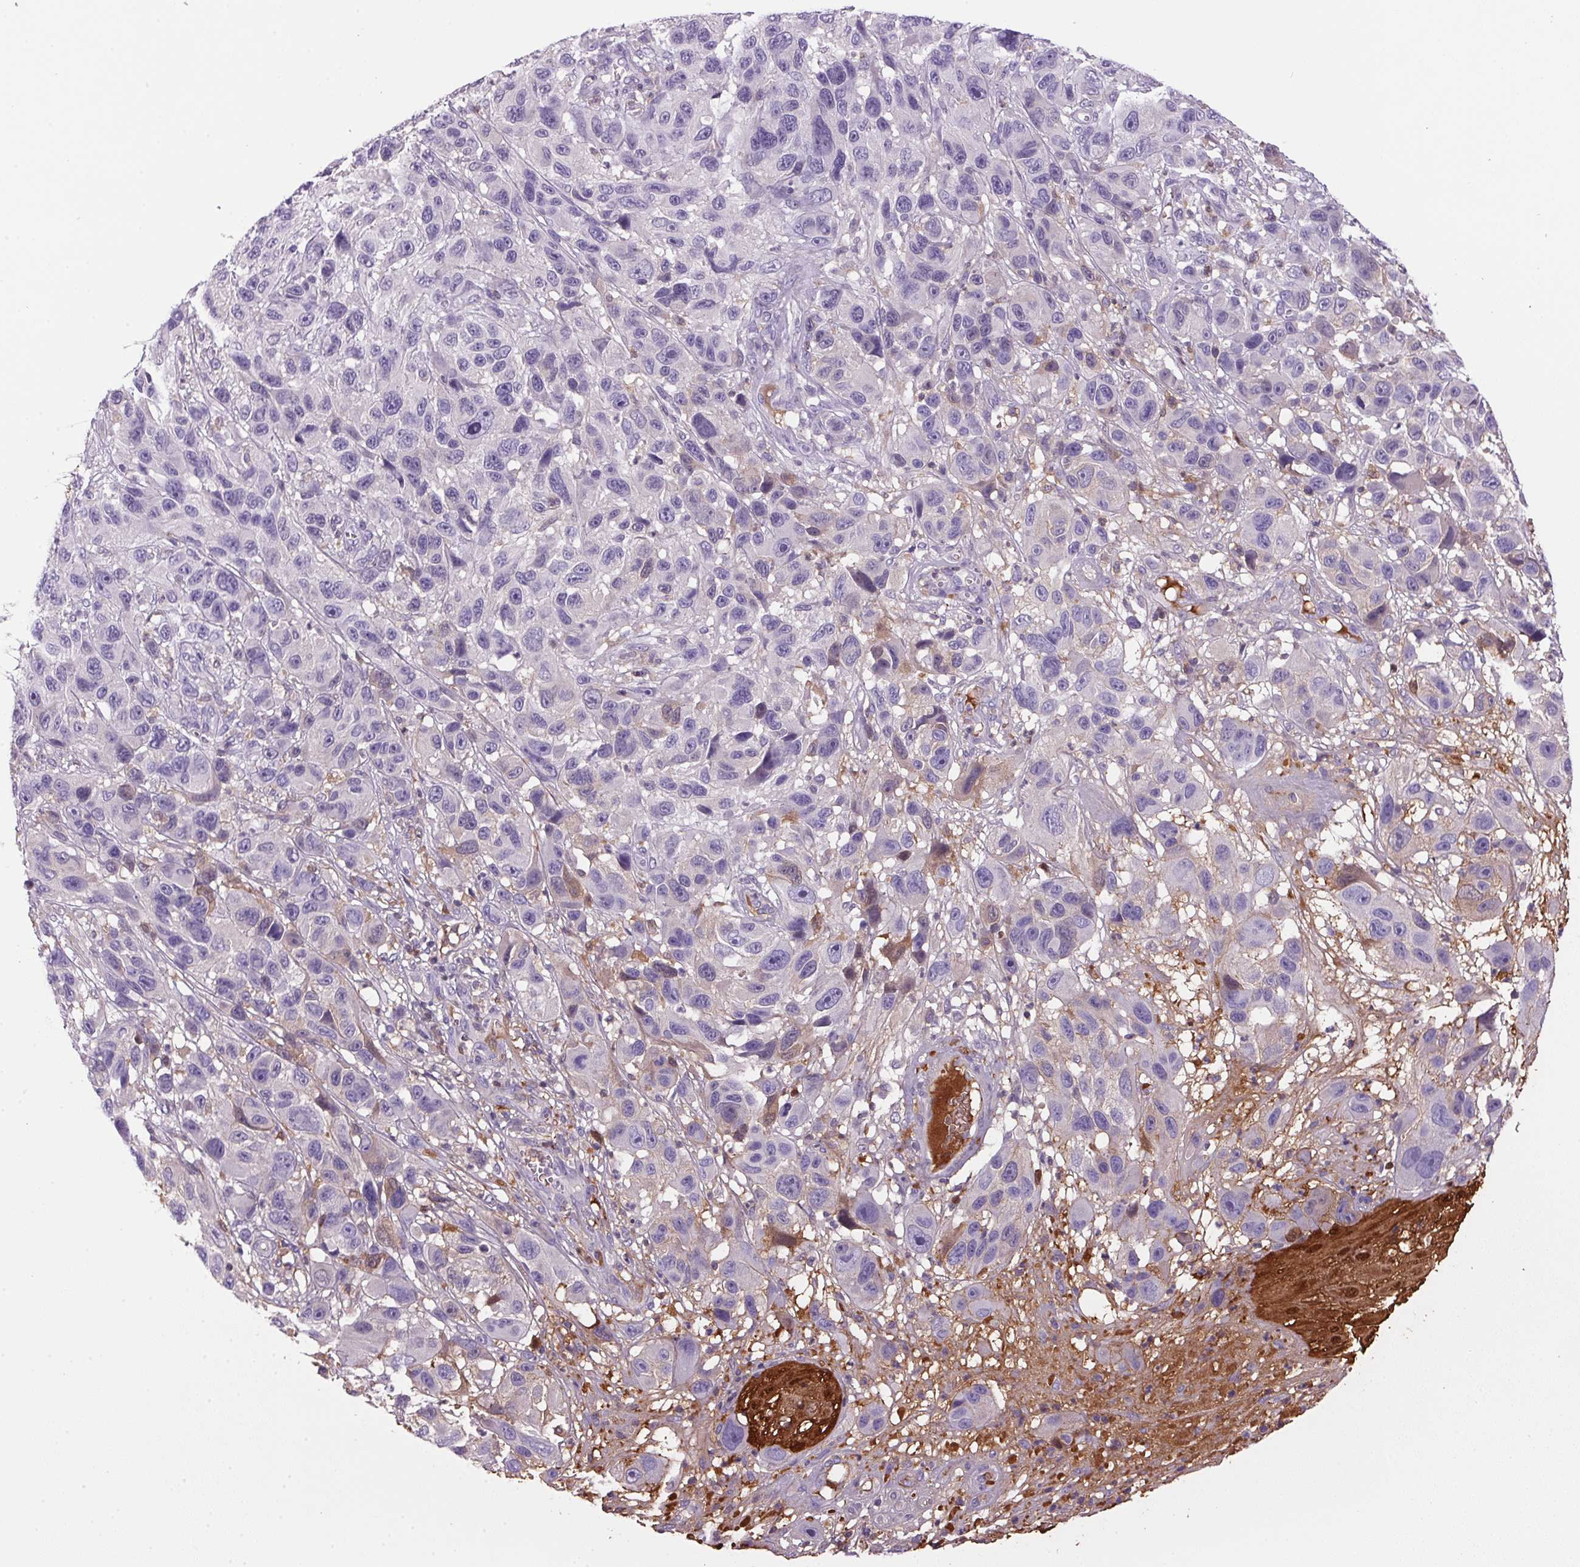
{"staining": {"intensity": "negative", "quantity": "none", "location": "none"}, "tissue": "melanoma", "cell_type": "Tumor cells", "image_type": "cancer", "snomed": [{"axis": "morphology", "description": "Malignant melanoma, NOS"}, {"axis": "topography", "description": "Skin"}], "caption": "The image exhibits no significant staining in tumor cells of melanoma.", "gene": "S100A2", "patient": {"sex": "male", "age": 53}}